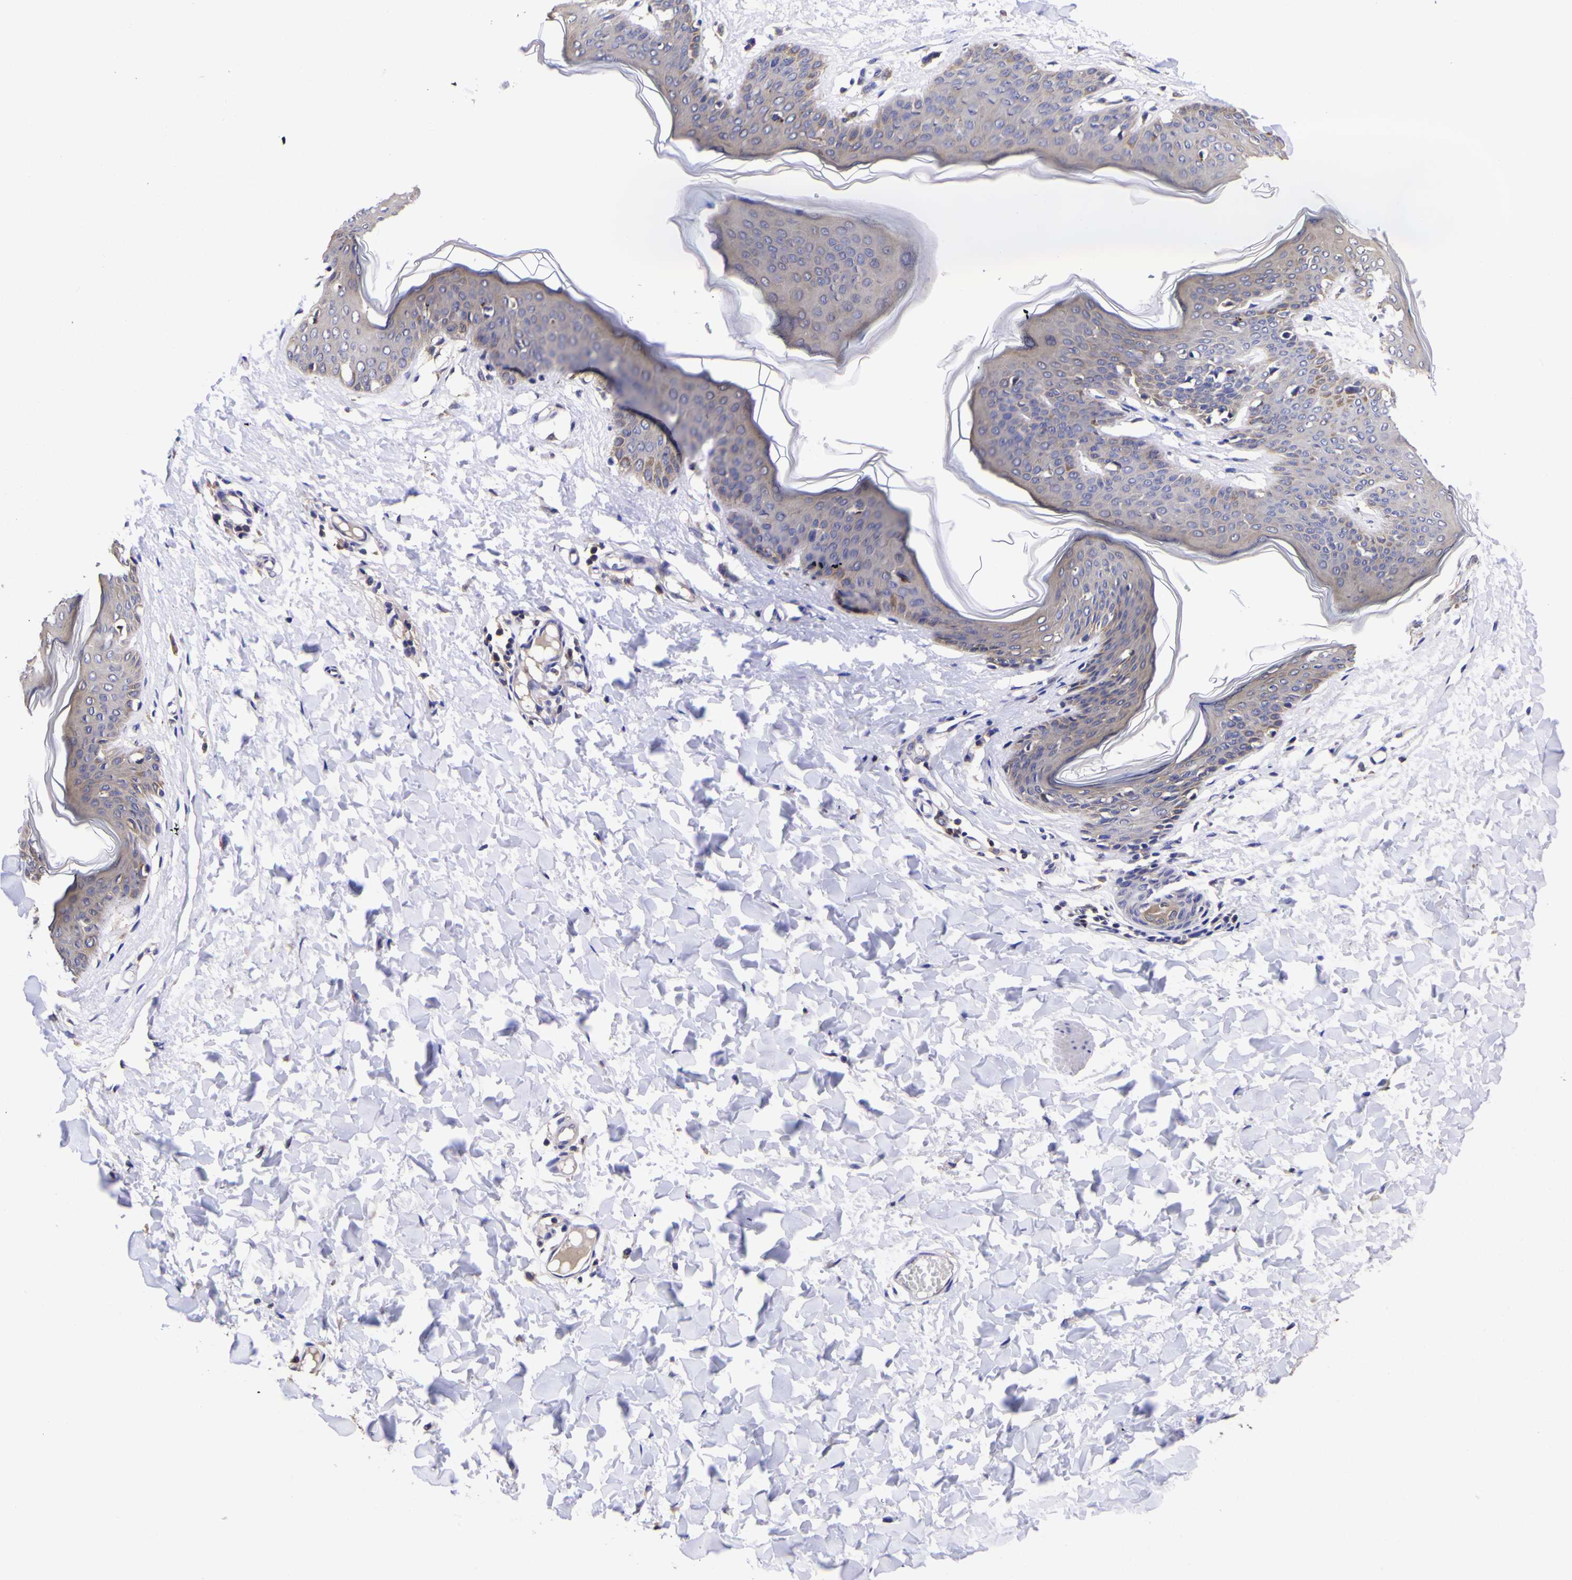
{"staining": {"intensity": "negative", "quantity": "none", "location": "none"}, "tissue": "skin", "cell_type": "Fibroblasts", "image_type": "normal", "snomed": [{"axis": "morphology", "description": "Normal tissue, NOS"}, {"axis": "topography", "description": "Skin"}], "caption": "IHC micrograph of normal skin: skin stained with DAB (3,3'-diaminobenzidine) demonstrates no significant protein expression in fibroblasts. (DAB IHC visualized using brightfield microscopy, high magnification).", "gene": "MAPK14", "patient": {"sex": "female", "age": 17}}